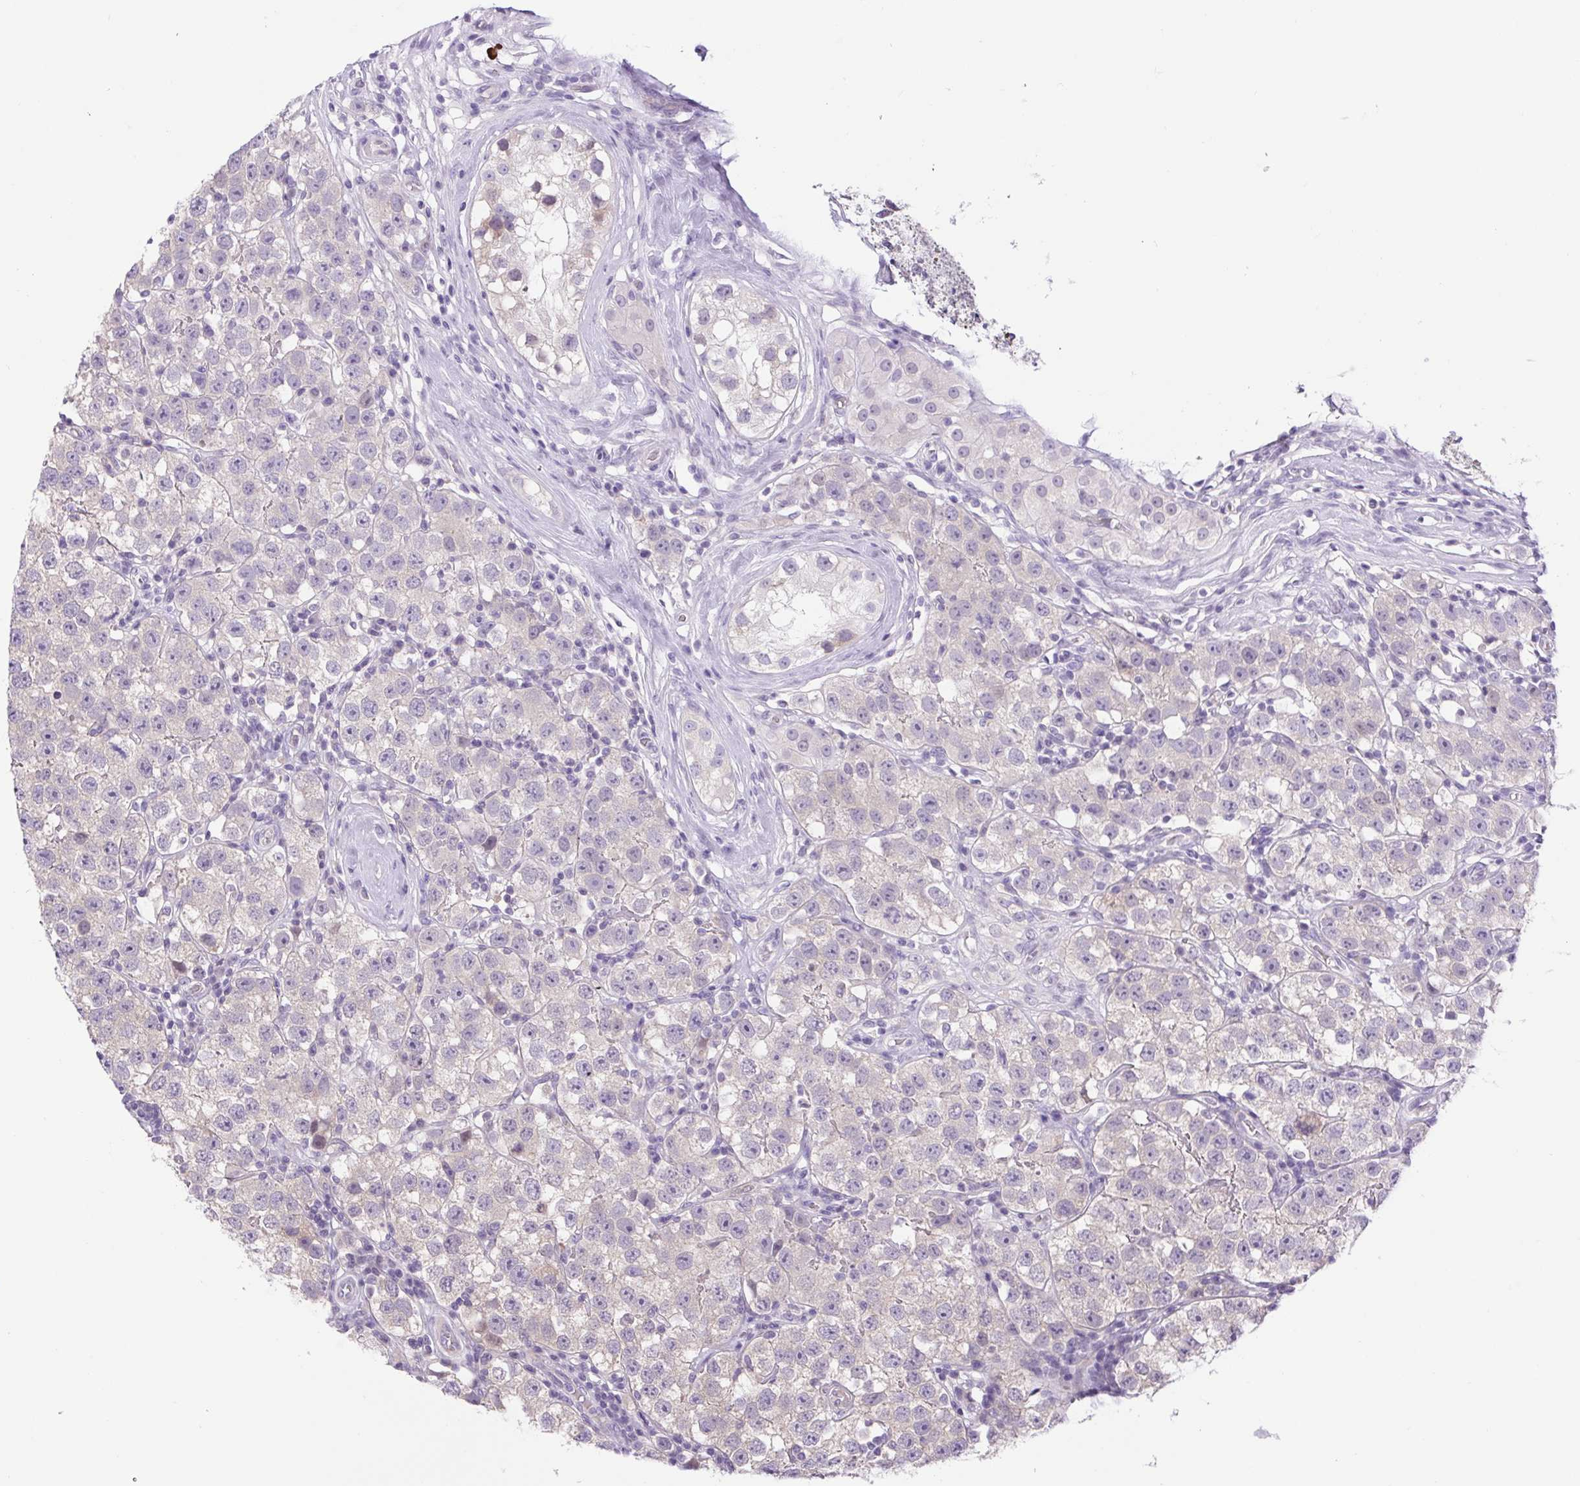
{"staining": {"intensity": "negative", "quantity": "none", "location": "none"}, "tissue": "testis cancer", "cell_type": "Tumor cells", "image_type": "cancer", "snomed": [{"axis": "morphology", "description": "Seminoma, NOS"}, {"axis": "topography", "description": "Testis"}], "caption": "The IHC histopathology image has no significant staining in tumor cells of testis cancer tissue.", "gene": "FAM177B", "patient": {"sex": "male", "age": 34}}